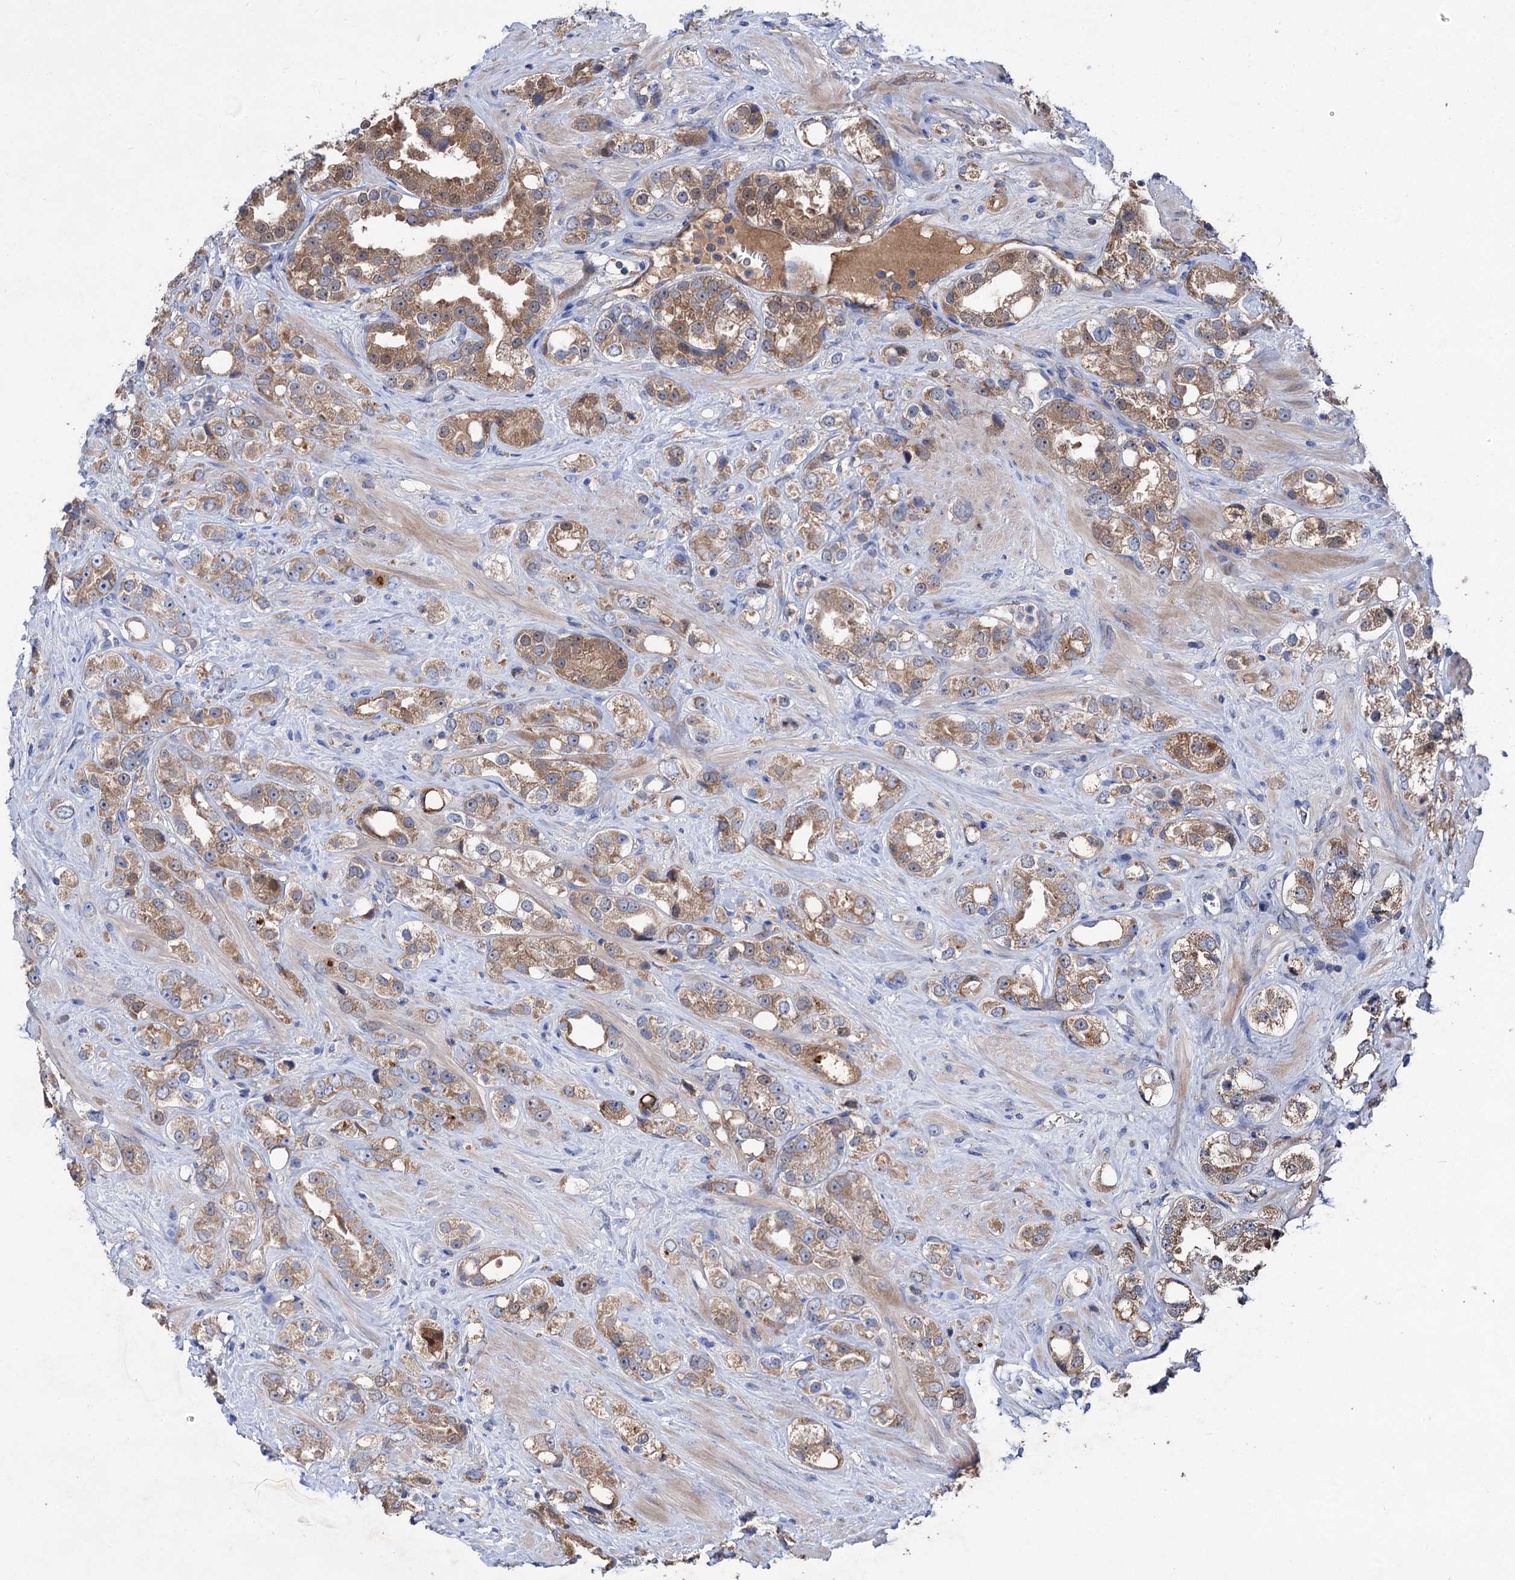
{"staining": {"intensity": "moderate", "quantity": ">75%", "location": "cytoplasmic/membranous"}, "tissue": "prostate cancer", "cell_type": "Tumor cells", "image_type": "cancer", "snomed": [{"axis": "morphology", "description": "Adenocarcinoma, NOS"}, {"axis": "topography", "description": "Prostate"}], "caption": "The image exhibits a brown stain indicating the presence of a protein in the cytoplasmic/membranous of tumor cells in prostate cancer. The staining is performed using DAB brown chromogen to label protein expression. The nuclei are counter-stained blue using hematoxylin.", "gene": "CLPB", "patient": {"sex": "male", "age": 79}}